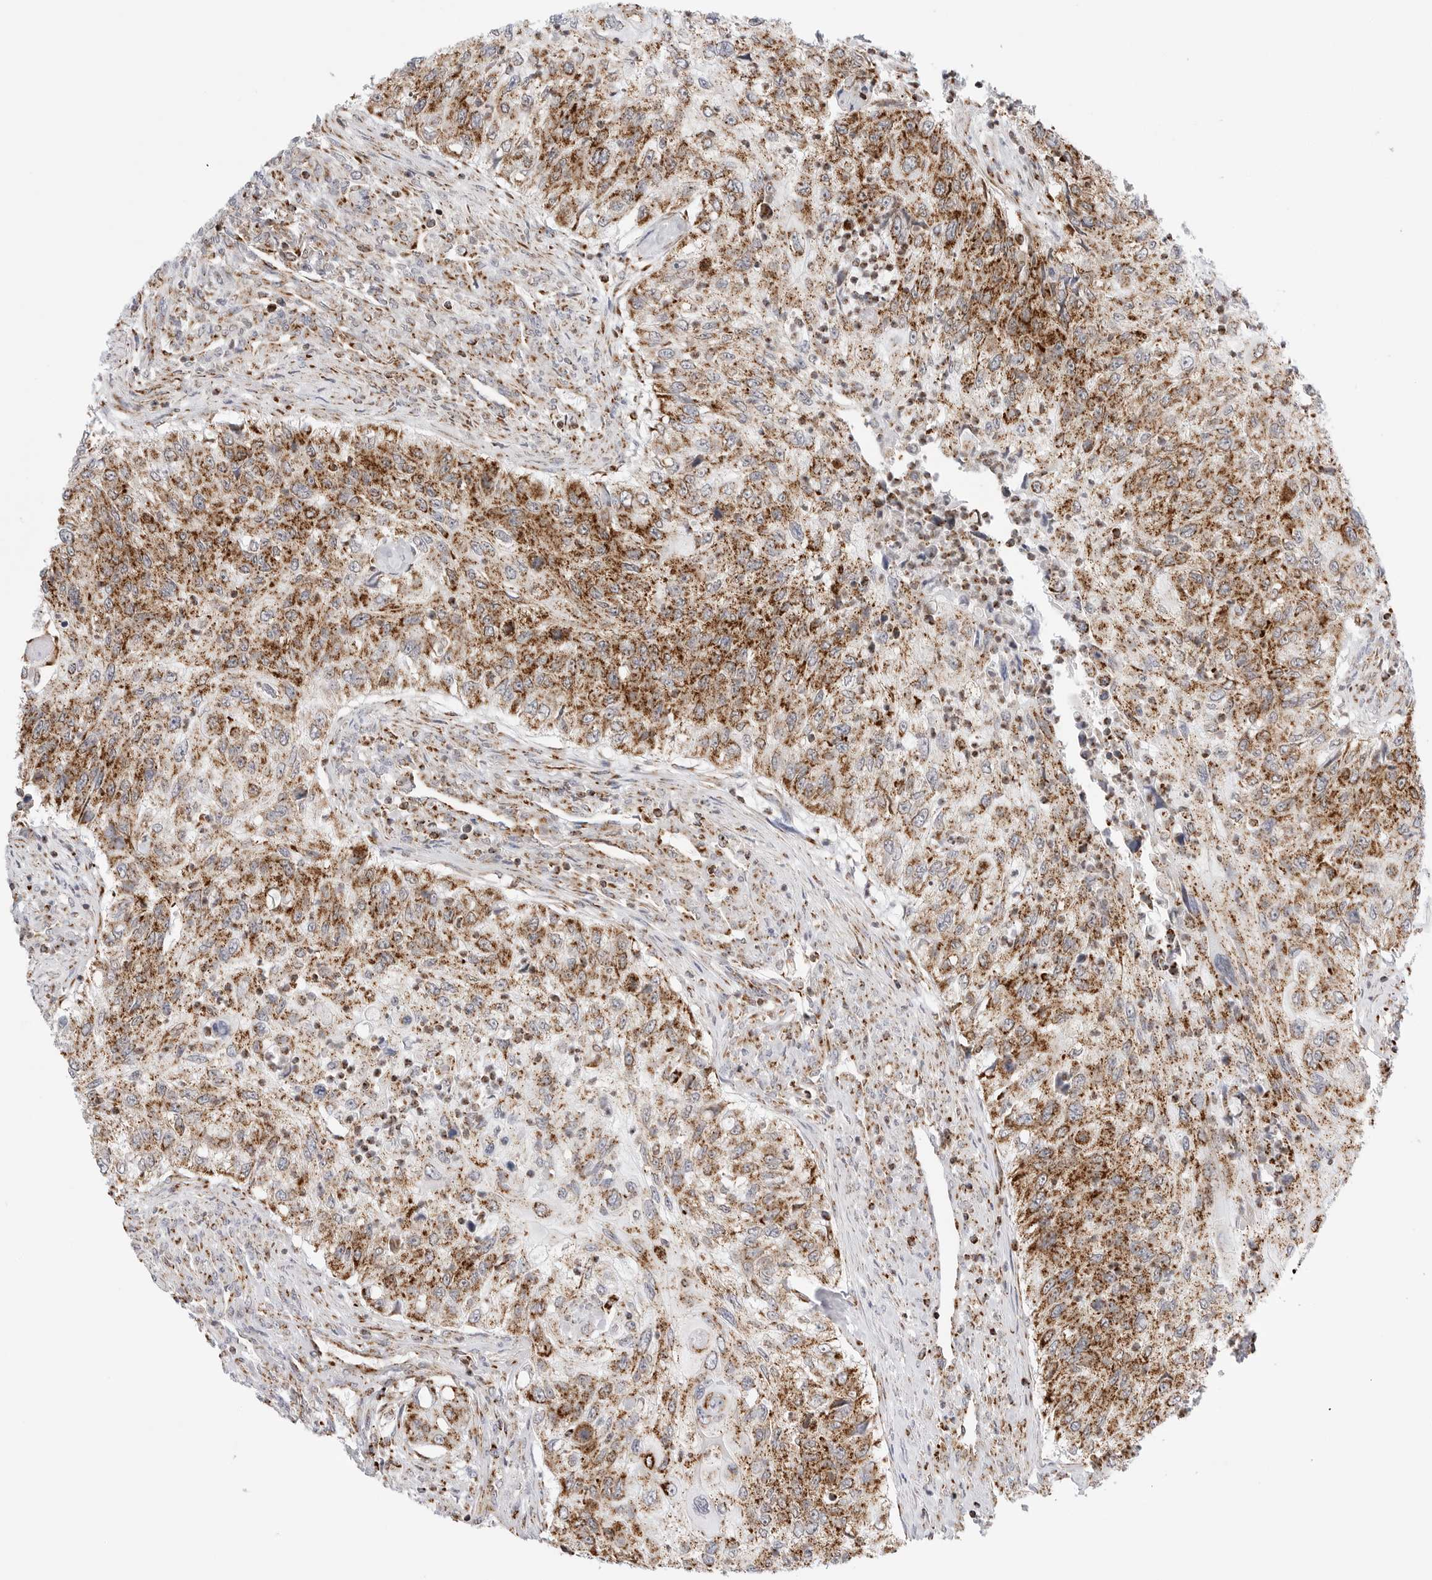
{"staining": {"intensity": "moderate", "quantity": ">75%", "location": "cytoplasmic/membranous"}, "tissue": "urothelial cancer", "cell_type": "Tumor cells", "image_type": "cancer", "snomed": [{"axis": "morphology", "description": "Urothelial carcinoma, High grade"}, {"axis": "topography", "description": "Urinary bladder"}], "caption": "Human high-grade urothelial carcinoma stained for a protein (brown) demonstrates moderate cytoplasmic/membranous positive positivity in about >75% of tumor cells.", "gene": "ATP5IF1", "patient": {"sex": "female", "age": 60}}